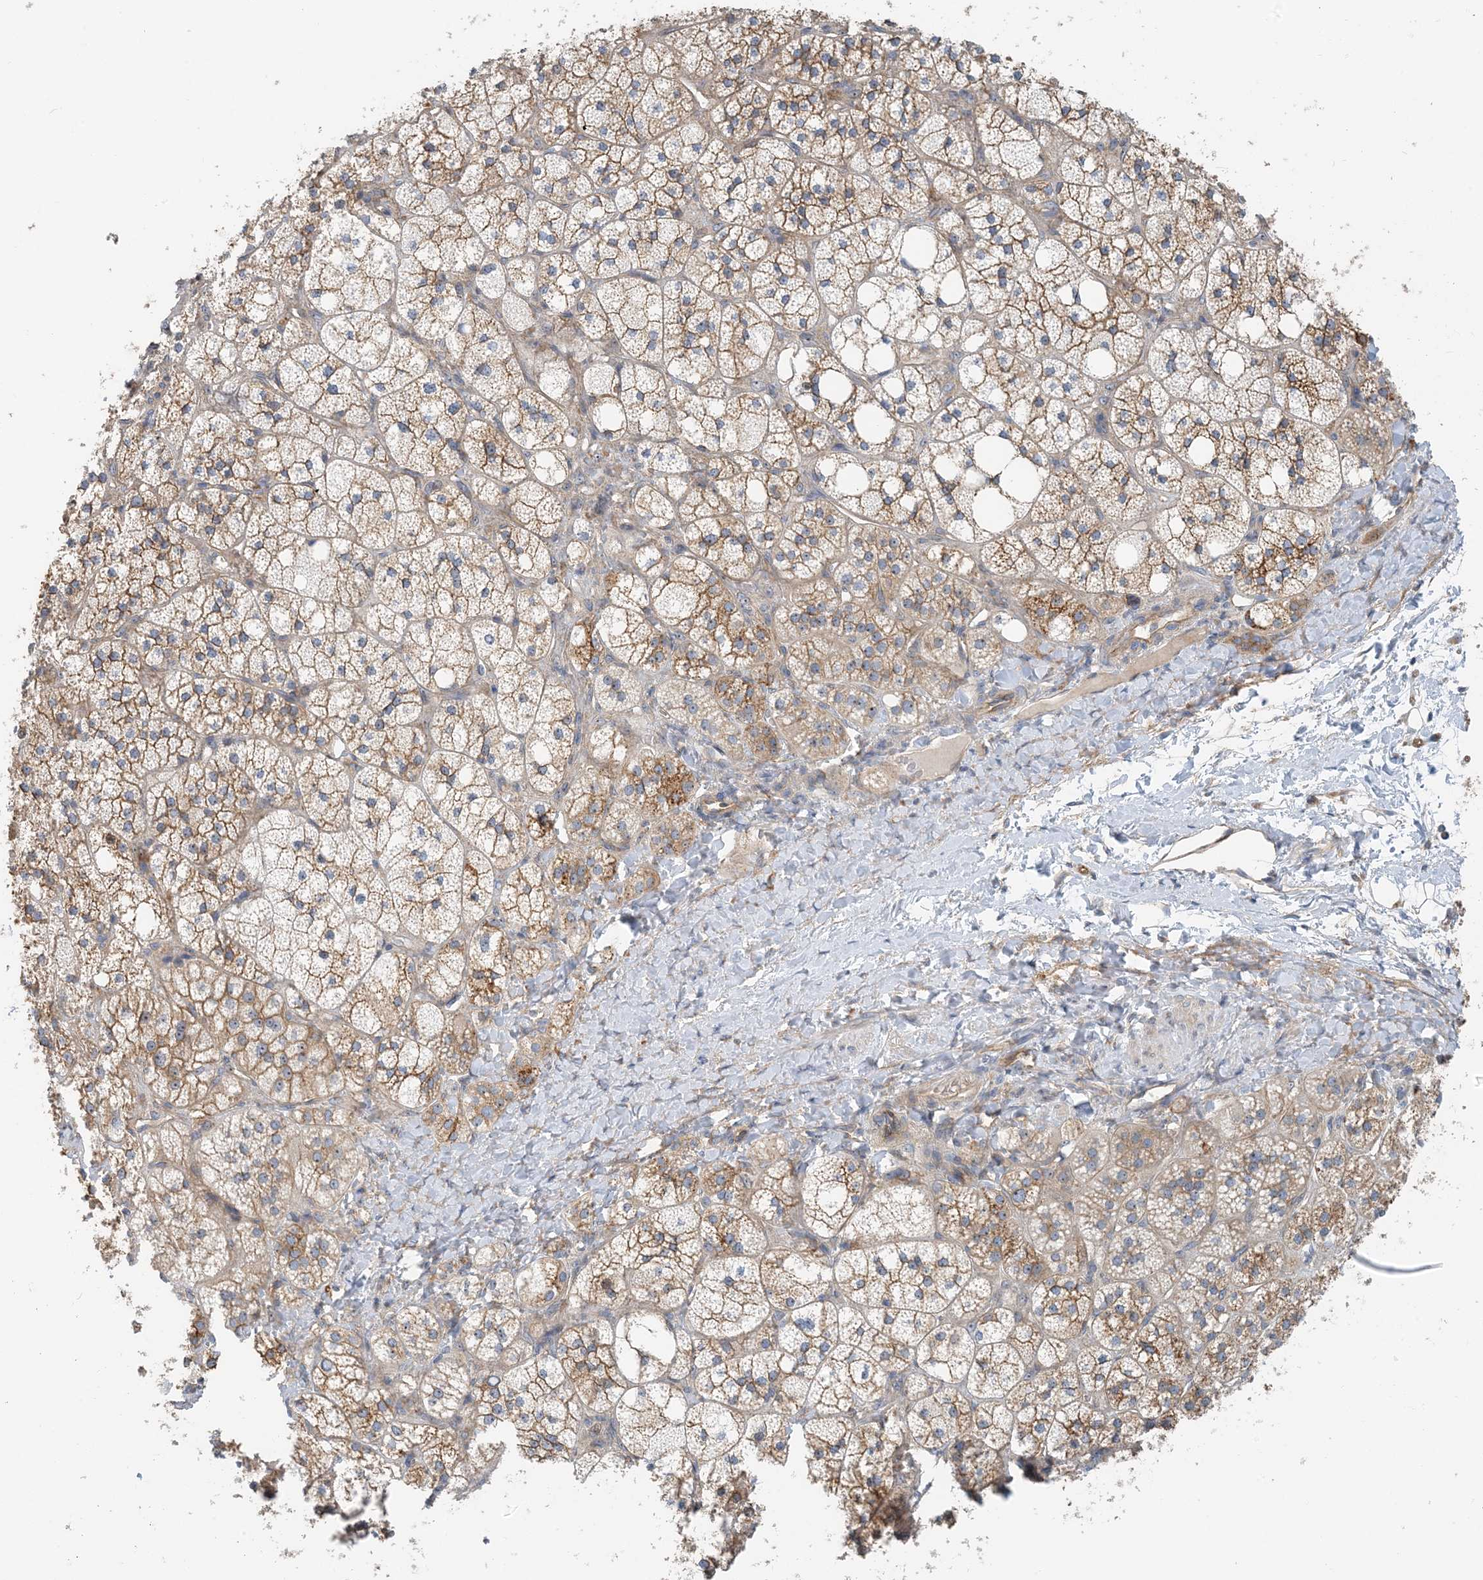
{"staining": {"intensity": "moderate", "quantity": "25%-75%", "location": "cytoplasmic/membranous"}, "tissue": "adrenal gland", "cell_type": "Glandular cells", "image_type": "normal", "snomed": [{"axis": "morphology", "description": "Normal tissue, NOS"}, {"axis": "topography", "description": "Adrenal gland"}], "caption": "This photomicrograph shows immunohistochemistry (IHC) staining of unremarkable adrenal gland, with medium moderate cytoplasmic/membranous expression in about 25%-75% of glandular cells.", "gene": "MYL5", "patient": {"sex": "male", "age": 61}}